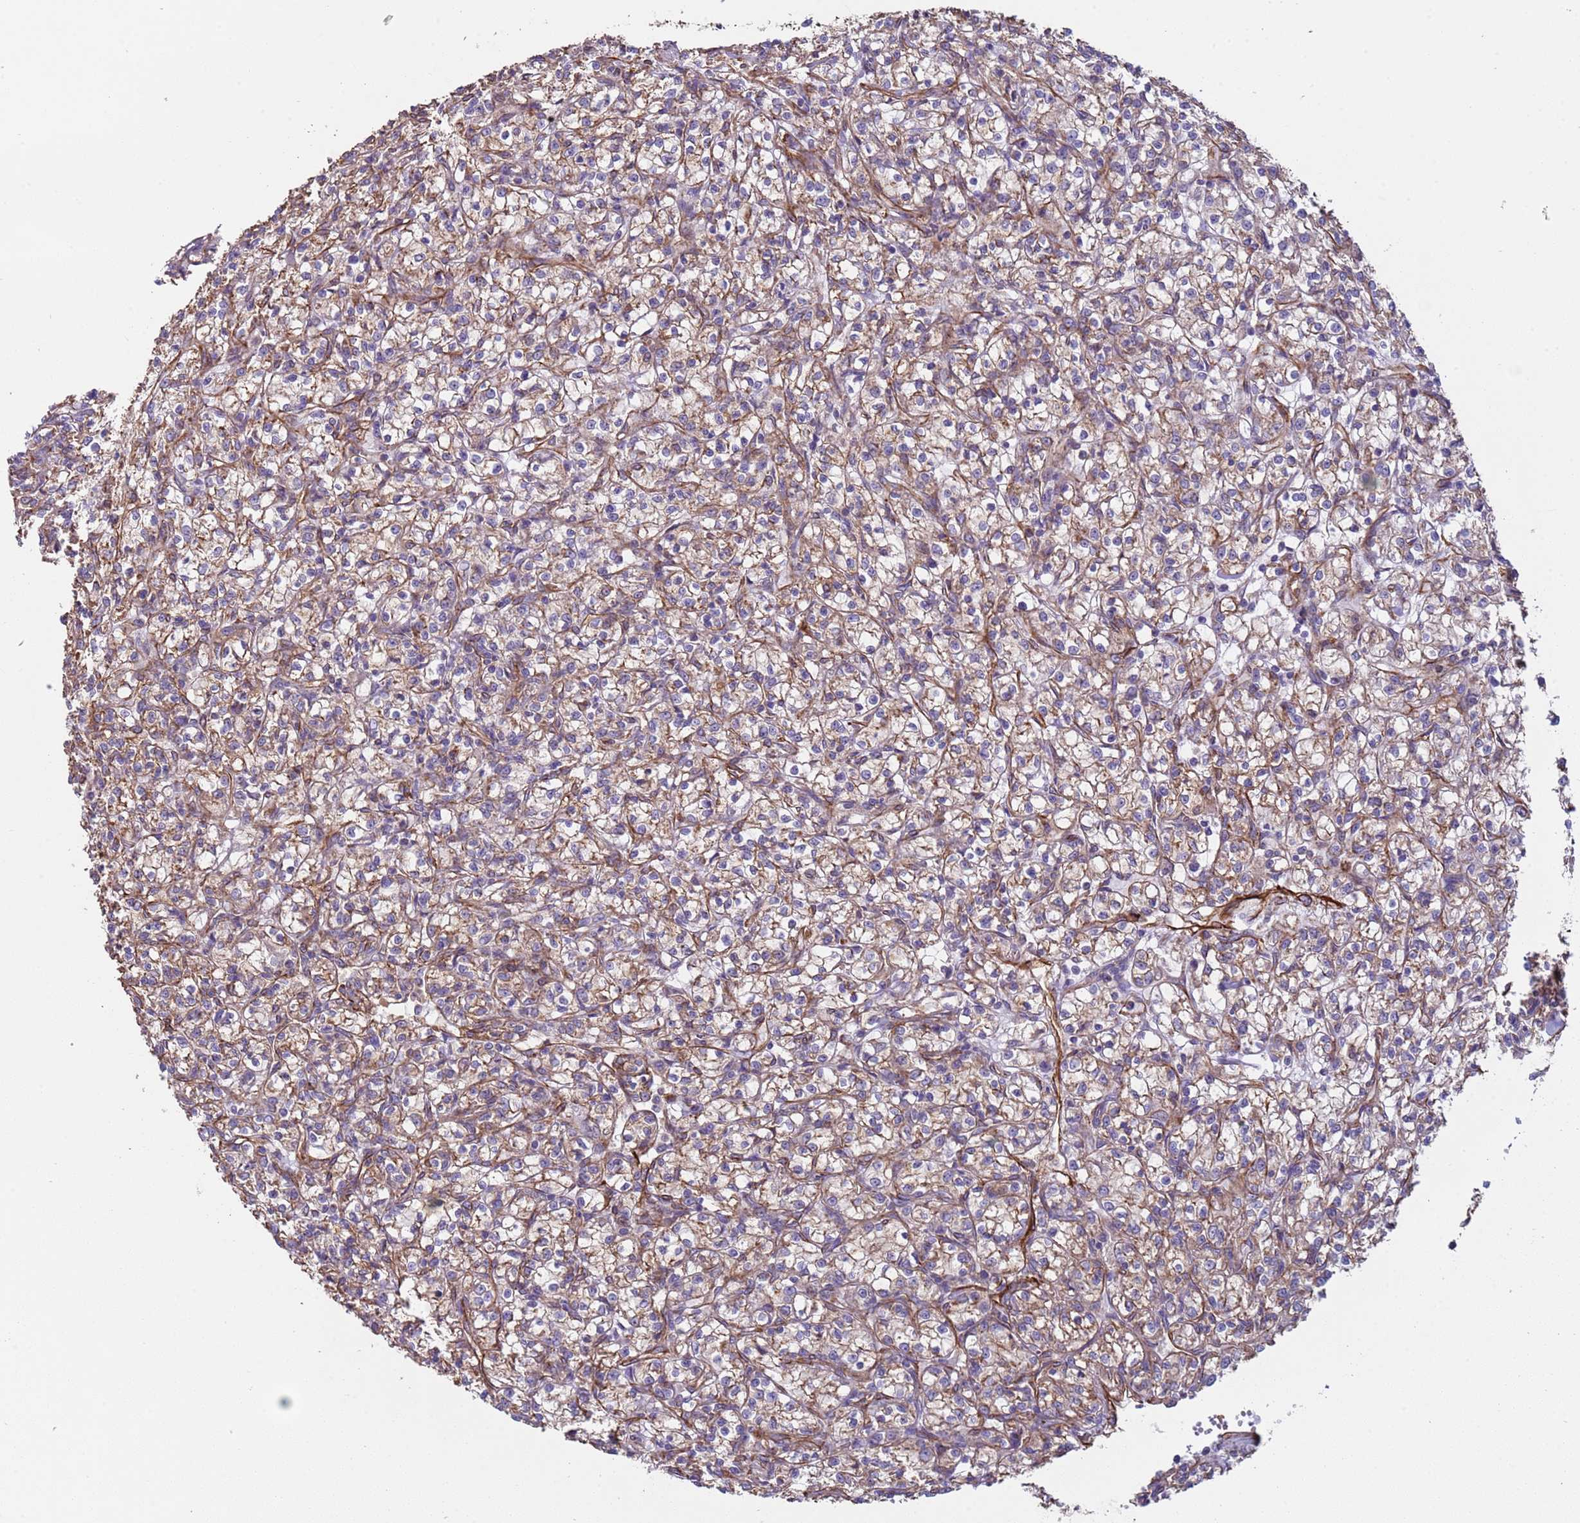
{"staining": {"intensity": "weak", "quantity": ">75%", "location": "cytoplasmic/membranous"}, "tissue": "renal cancer", "cell_type": "Tumor cells", "image_type": "cancer", "snomed": [{"axis": "morphology", "description": "Adenocarcinoma, NOS"}, {"axis": "topography", "description": "Kidney"}], "caption": "Protein staining of adenocarcinoma (renal) tissue displays weak cytoplasmic/membranous expression in approximately >75% of tumor cells. Immunohistochemistry stains the protein of interest in brown and the nuclei are stained blue.", "gene": "GASK1A", "patient": {"sex": "female", "age": 59}}